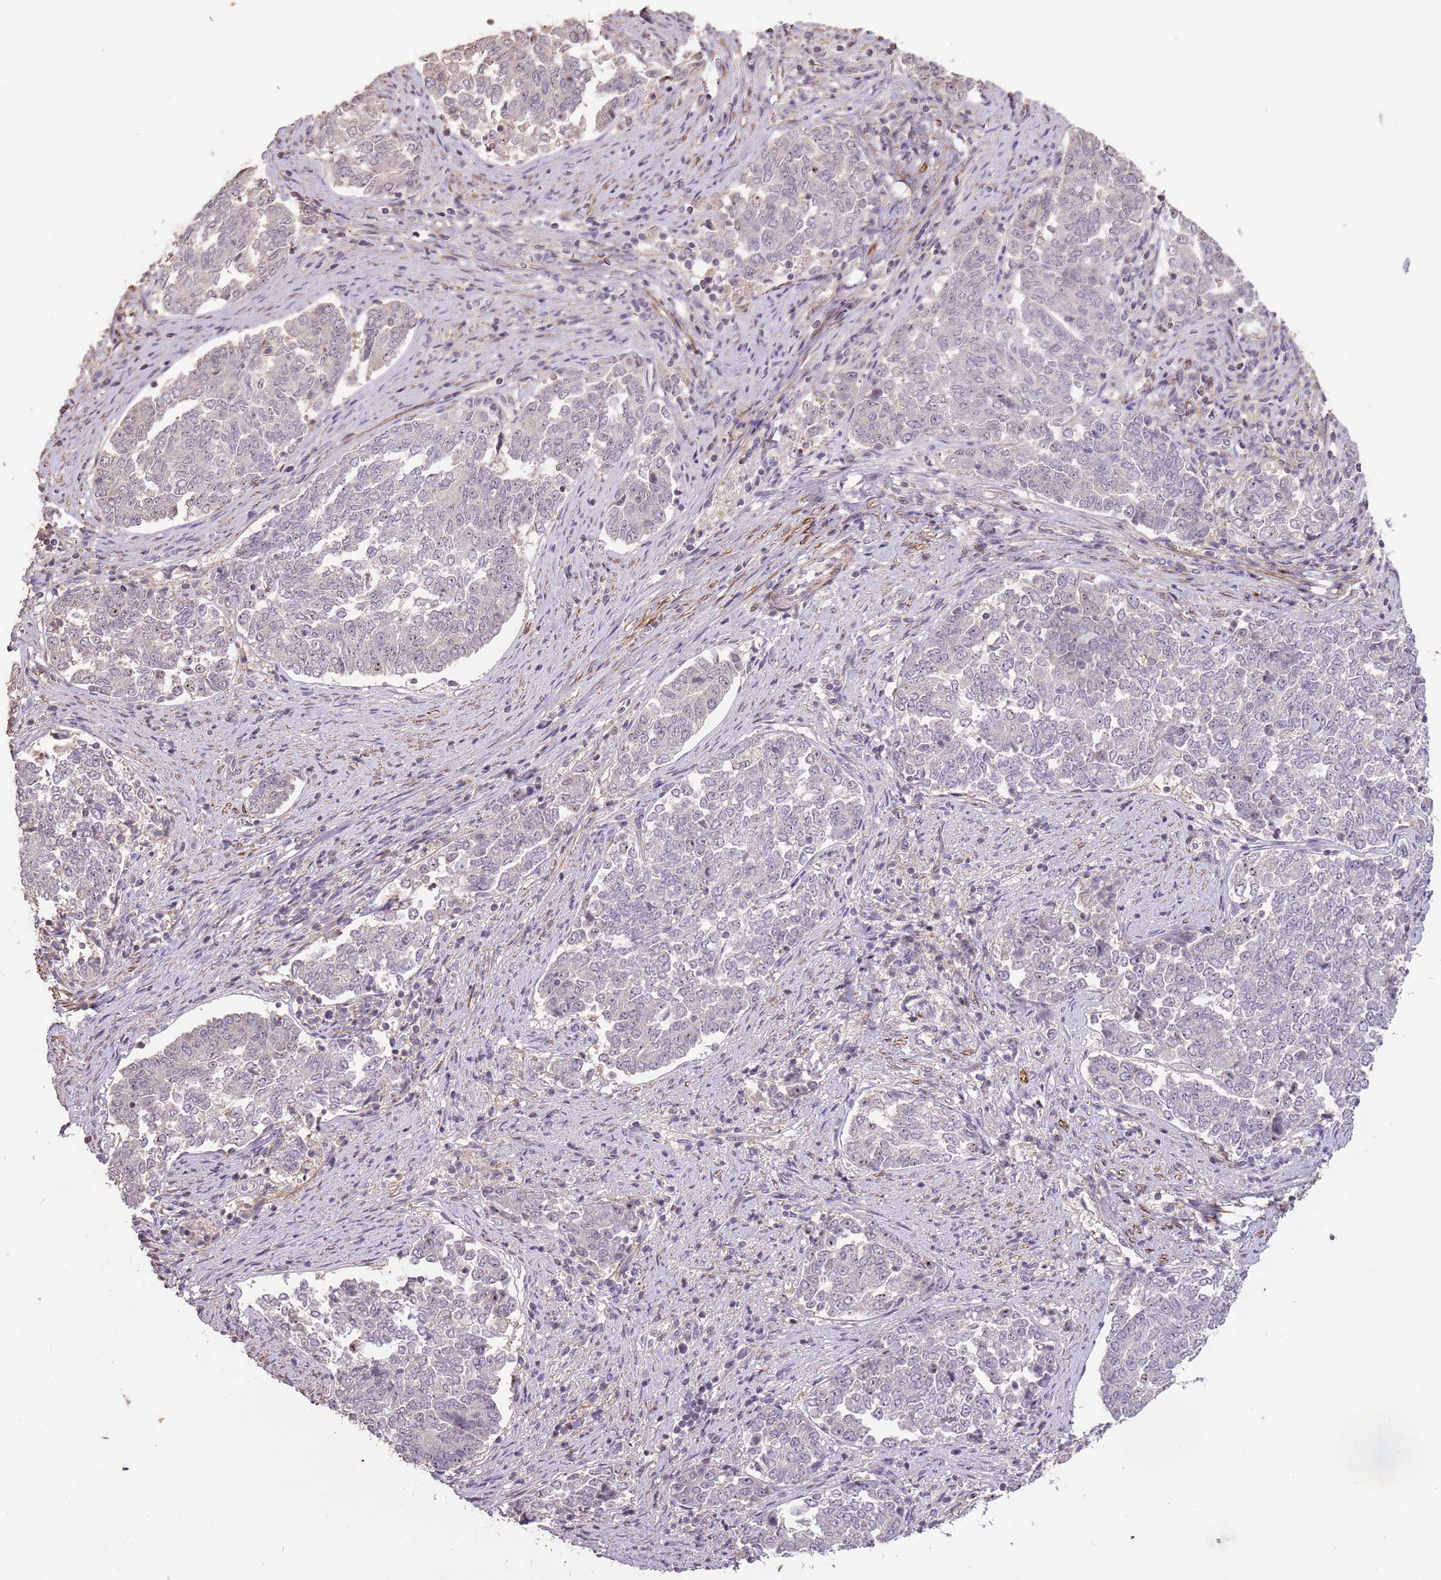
{"staining": {"intensity": "negative", "quantity": "none", "location": "none"}, "tissue": "endometrial cancer", "cell_type": "Tumor cells", "image_type": "cancer", "snomed": [{"axis": "morphology", "description": "Adenocarcinoma, NOS"}, {"axis": "topography", "description": "Endometrium"}], "caption": "Endometrial adenocarcinoma was stained to show a protein in brown. There is no significant expression in tumor cells. (Stains: DAB (3,3'-diaminobenzidine) immunohistochemistry (IHC) with hematoxylin counter stain, Microscopy: brightfield microscopy at high magnification).", "gene": "ADTRP", "patient": {"sex": "female", "age": 80}}